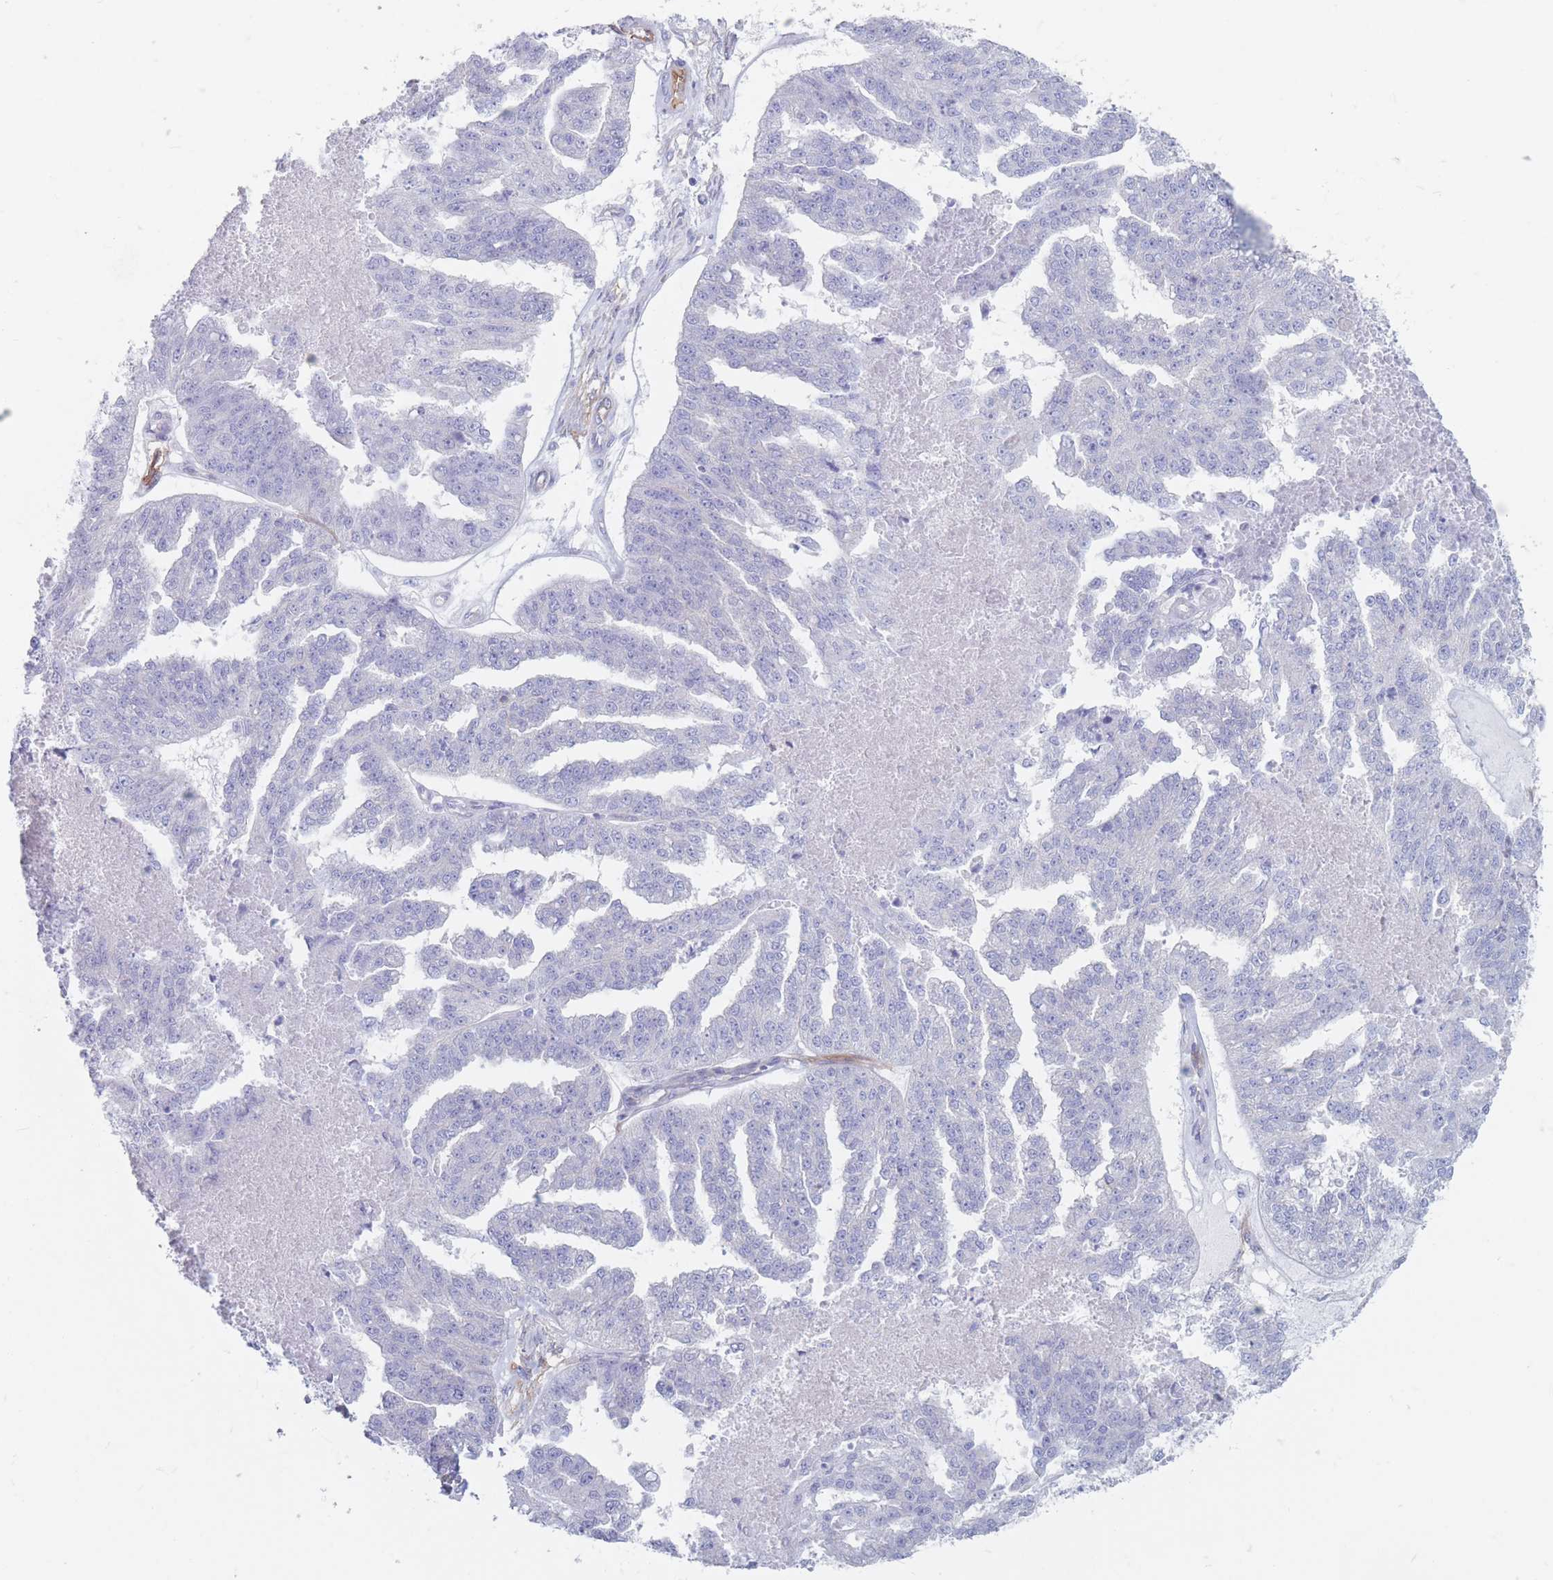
{"staining": {"intensity": "negative", "quantity": "none", "location": "none"}, "tissue": "ovarian cancer", "cell_type": "Tumor cells", "image_type": "cancer", "snomed": [{"axis": "morphology", "description": "Cystadenocarcinoma, serous, NOS"}, {"axis": "topography", "description": "Ovary"}], "caption": "DAB (3,3'-diaminobenzidine) immunohistochemical staining of ovarian cancer (serous cystadenocarcinoma) reveals no significant positivity in tumor cells.", "gene": "PLPP1", "patient": {"sex": "female", "age": 58}}